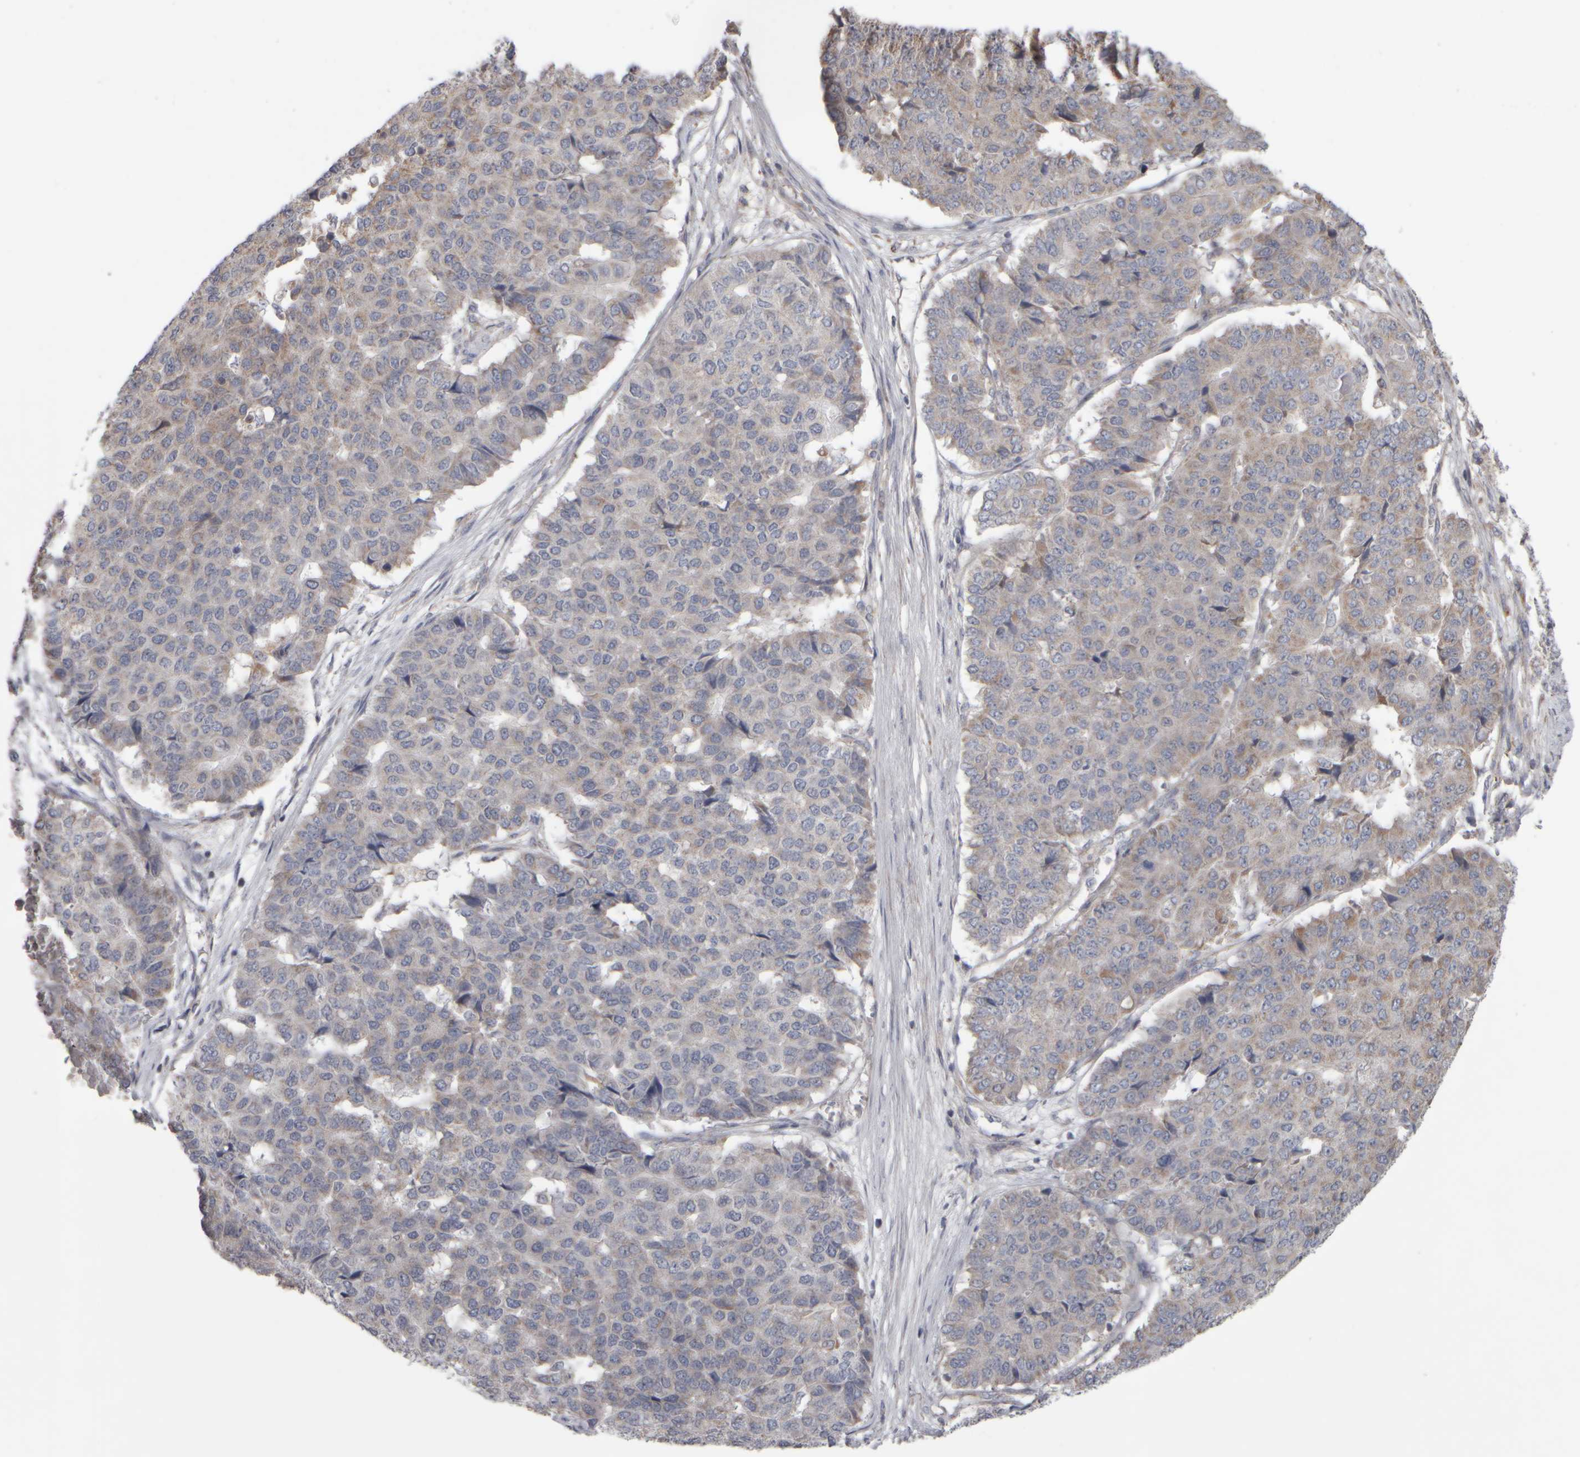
{"staining": {"intensity": "weak", "quantity": "<25%", "location": "cytoplasmic/membranous"}, "tissue": "pancreatic cancer", "cell_type": "Tumor cells", "image_type": "cancer", "snomed": [{"axis": "morphology", "description": "Adenocarcinoma, NOS"}, {"axis": "topography", "description": "Pancreas"}], "caption": "Micrograph shows no protein expression in tumor cells of pancreatic adenocarcinoma tissue.", "gene": "SCO1", "patient": {"sex": "male", "age": 50}}